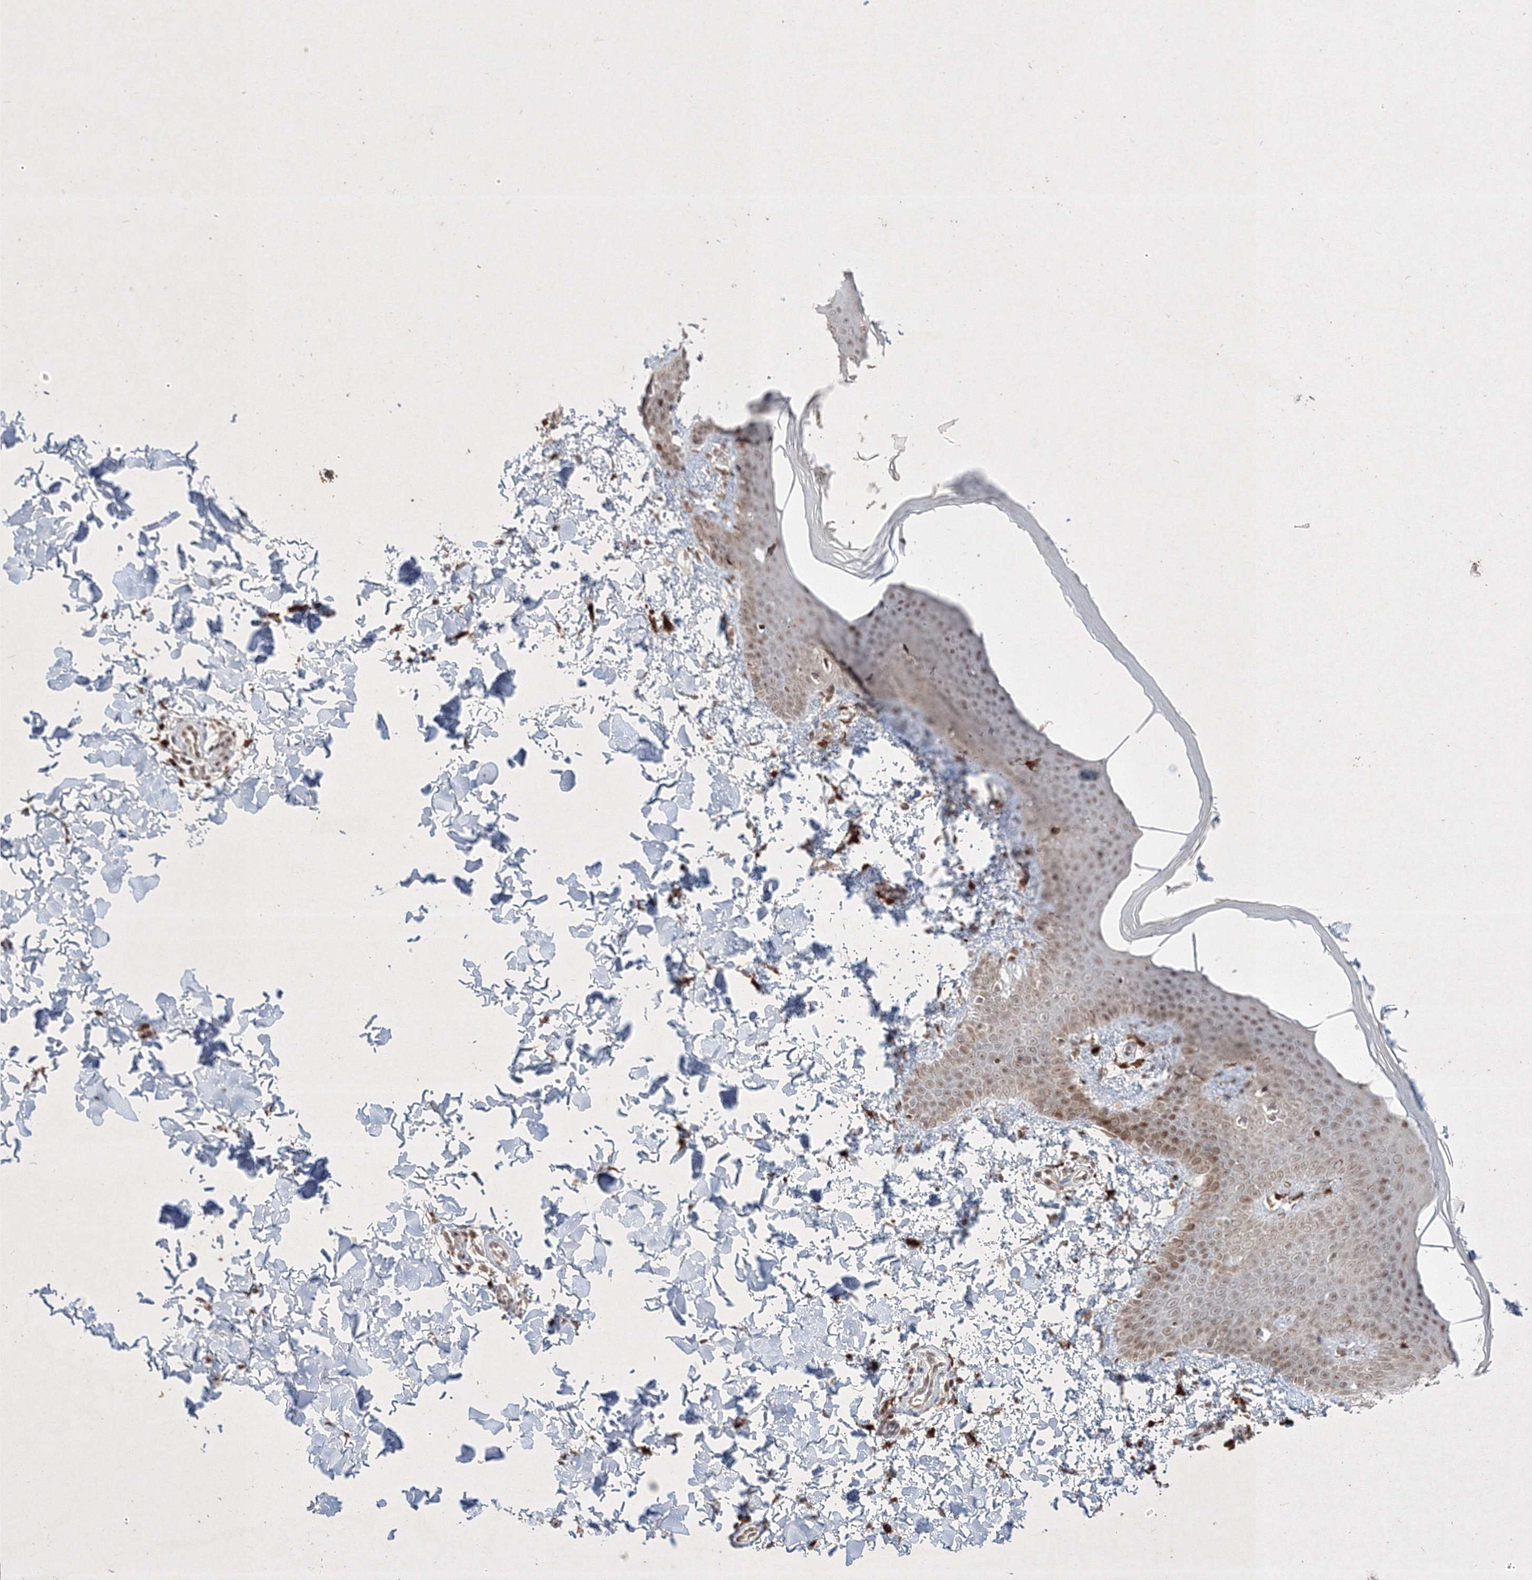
{"staining": {"intensity": "moderate", "quantity": ">75%", "location": "cytoplasmic/membranous"}, "tissue": "skin", "cell_type": "Fibroblasts", "image_type": "normal", "snomed": [{"axis": "morphology", "description": "Normal tissue, NOS"}, {"axis": "topography", "description": "Skin"}], "caption": "Immunohistochemistry staining of normal skin, which exhibits medium levels of moderate cytoplasmic/membranous staining in about >75% of fibroblasts indicating moderate cytoplasmic/membranous protein staining. The staining was performed using DAB (brown) for protein detection and nuclei were counterstained in hematoxylin (blue).", "gene": "TAB1", "patient": {"sex": "male", "age": 36}}